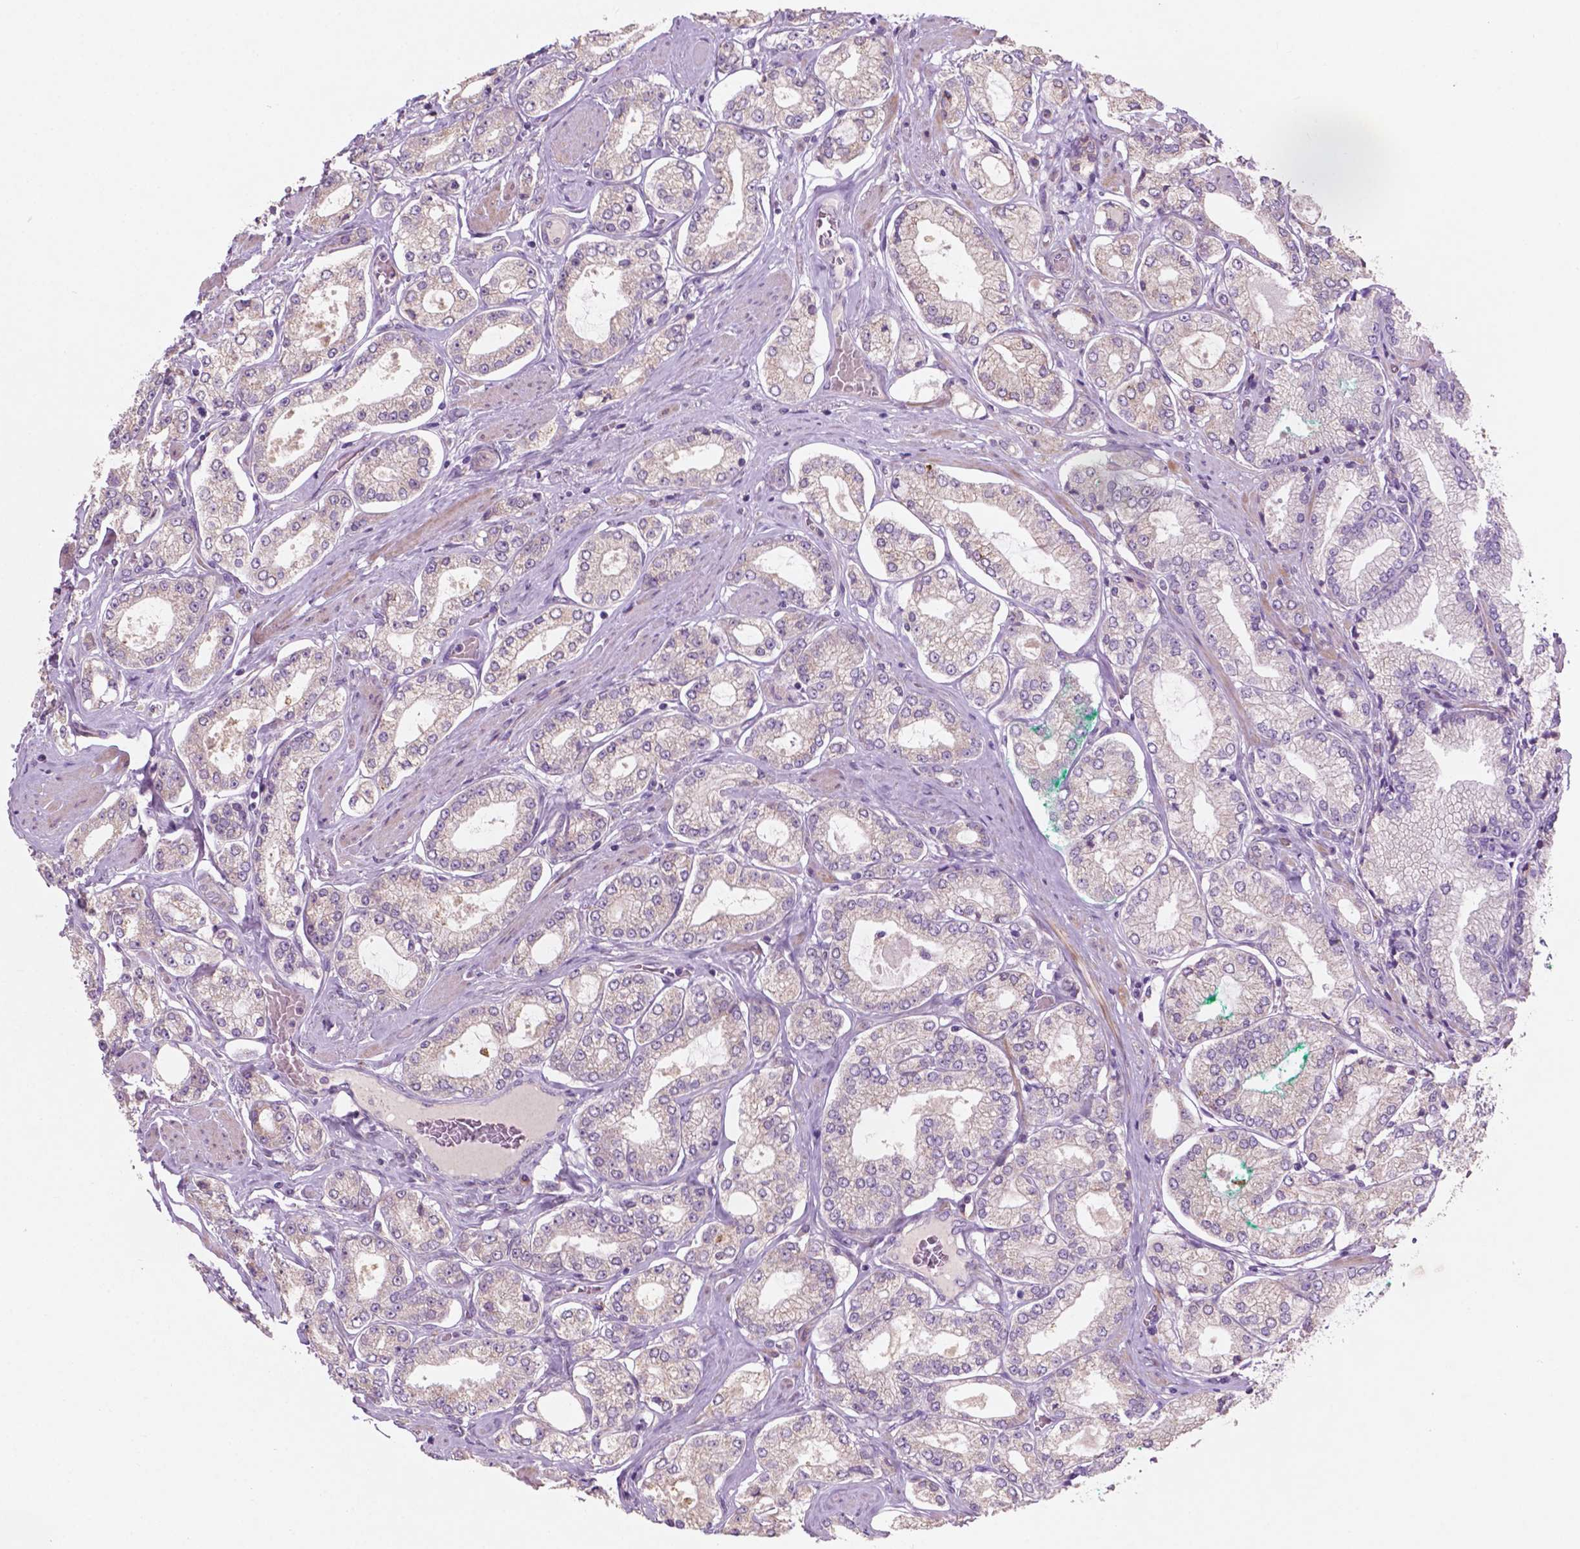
{"staining": {"intensity": "negative", "quantity": "none", "location": "none"}, "tissue": "prostate cancer", "cell_type": "Tumor cells", "image_type": "cancer", "snomed": [{"axis": "morphology", "description": "Adenocarcinoma, High grade"}, {"axis": "topography", "description": "Prostate"}], "caption": "Prostate cancer (high-grade adenocarcinoma) was stained to show a protein in brown. There is no significant staining in tumor cells.", "gene": "LRP1B", "patient": {"sex": "male", "age": 68}}